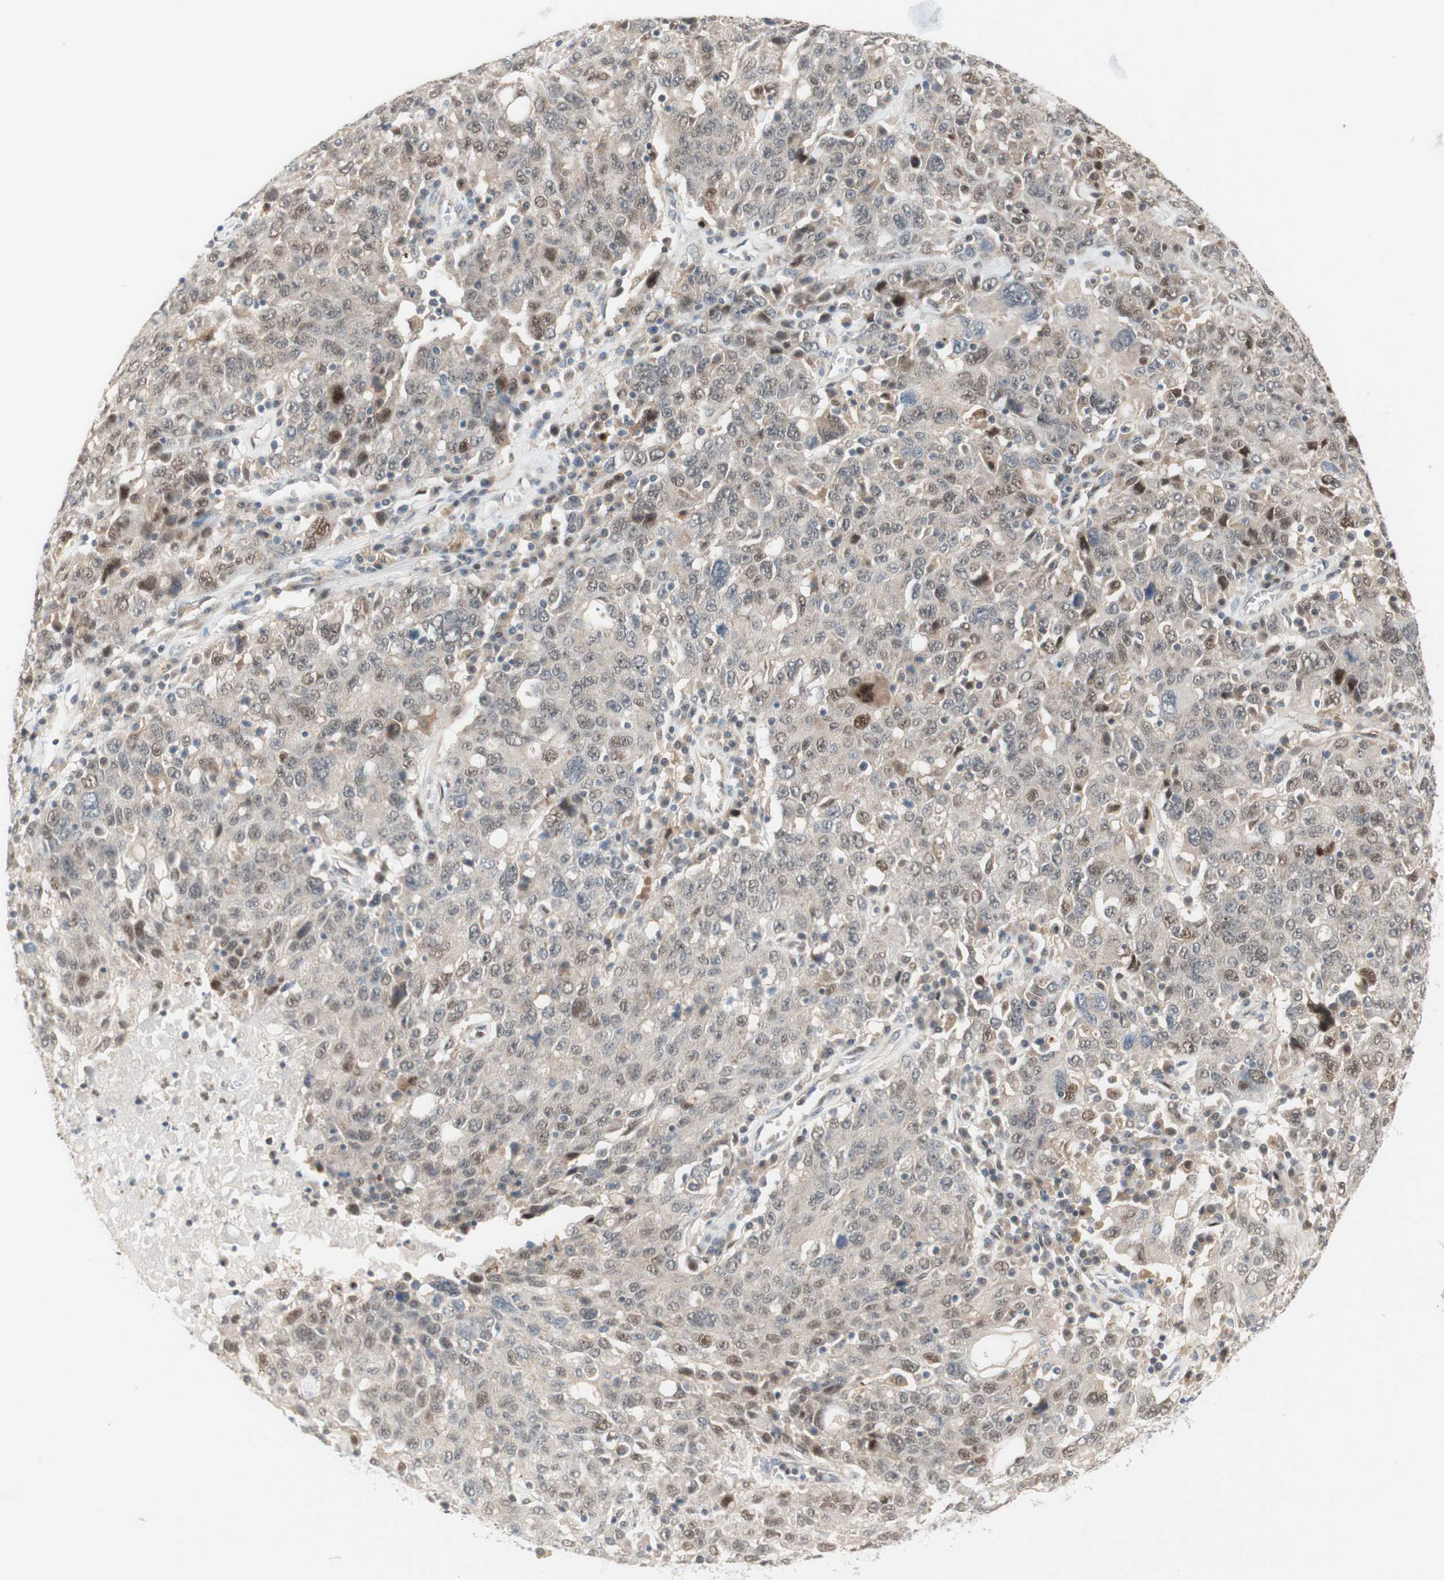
{"staining": {"intensity": "weak", "quantity": "25%-75%", "location": "nuclear"}, "tissue": "ovarian cancer", "cell_type": "Tumor cells", "image_type": "cancer", "snomed": [{"axis": "morphology", "description": "Carcinoma, endometroid"}, {"axis": "topography", "description": "Ovary"}], "caption": "A high-resolution histopathology image shows immunohistochemistry staining of ovarian cancer (endometroid carcinoma), which demonstrates weak nuclear expression in about 25%-75% of tumor cells.", "gene": "RFNG", "patient": {"sex": "female", "age": 62}}